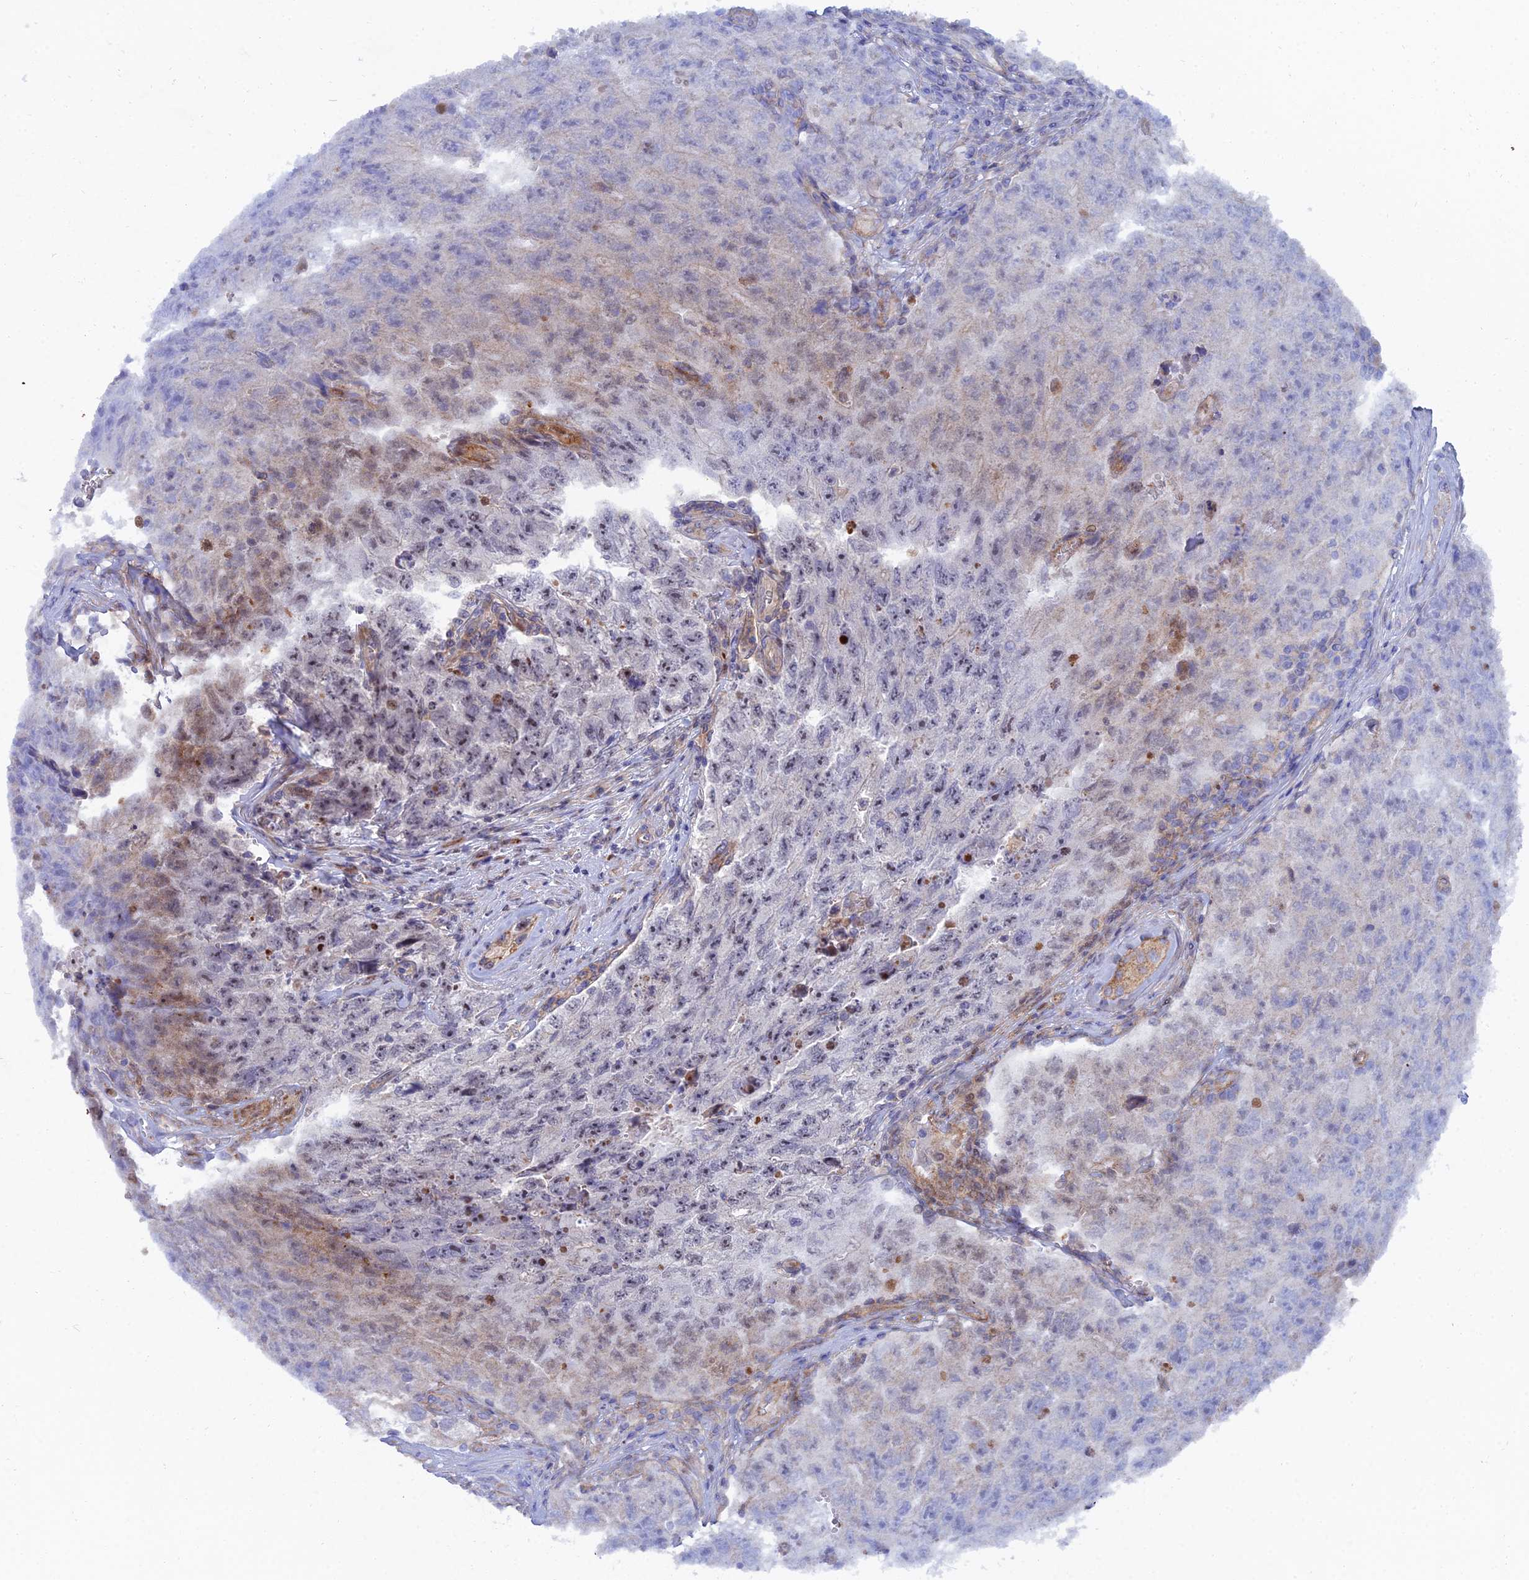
{"staining": {"intensity": "weak", "quantity": "<25%", "location": "cytoplasmic/membranous"}, "tissue": "testis cancer", "cell_type": "Tumor cells", "image_type": "cancer", "snomed": [{"axis": "morphology", "description": "Carcinoma, Embryonal, NOS"}, {"axis": "topography", "description": "Testis"}], "caption": "Immunohistochemistry histopathology image of neoplastic tissue: human testis cancer (embryonal carcinoma) stained with DAB (3,3'-diaminobenzidine) demonstrates no significant protein staining in tumor cells.", "gene": "TRIM43B", "patient": {"sex": "male", "age": 17}}